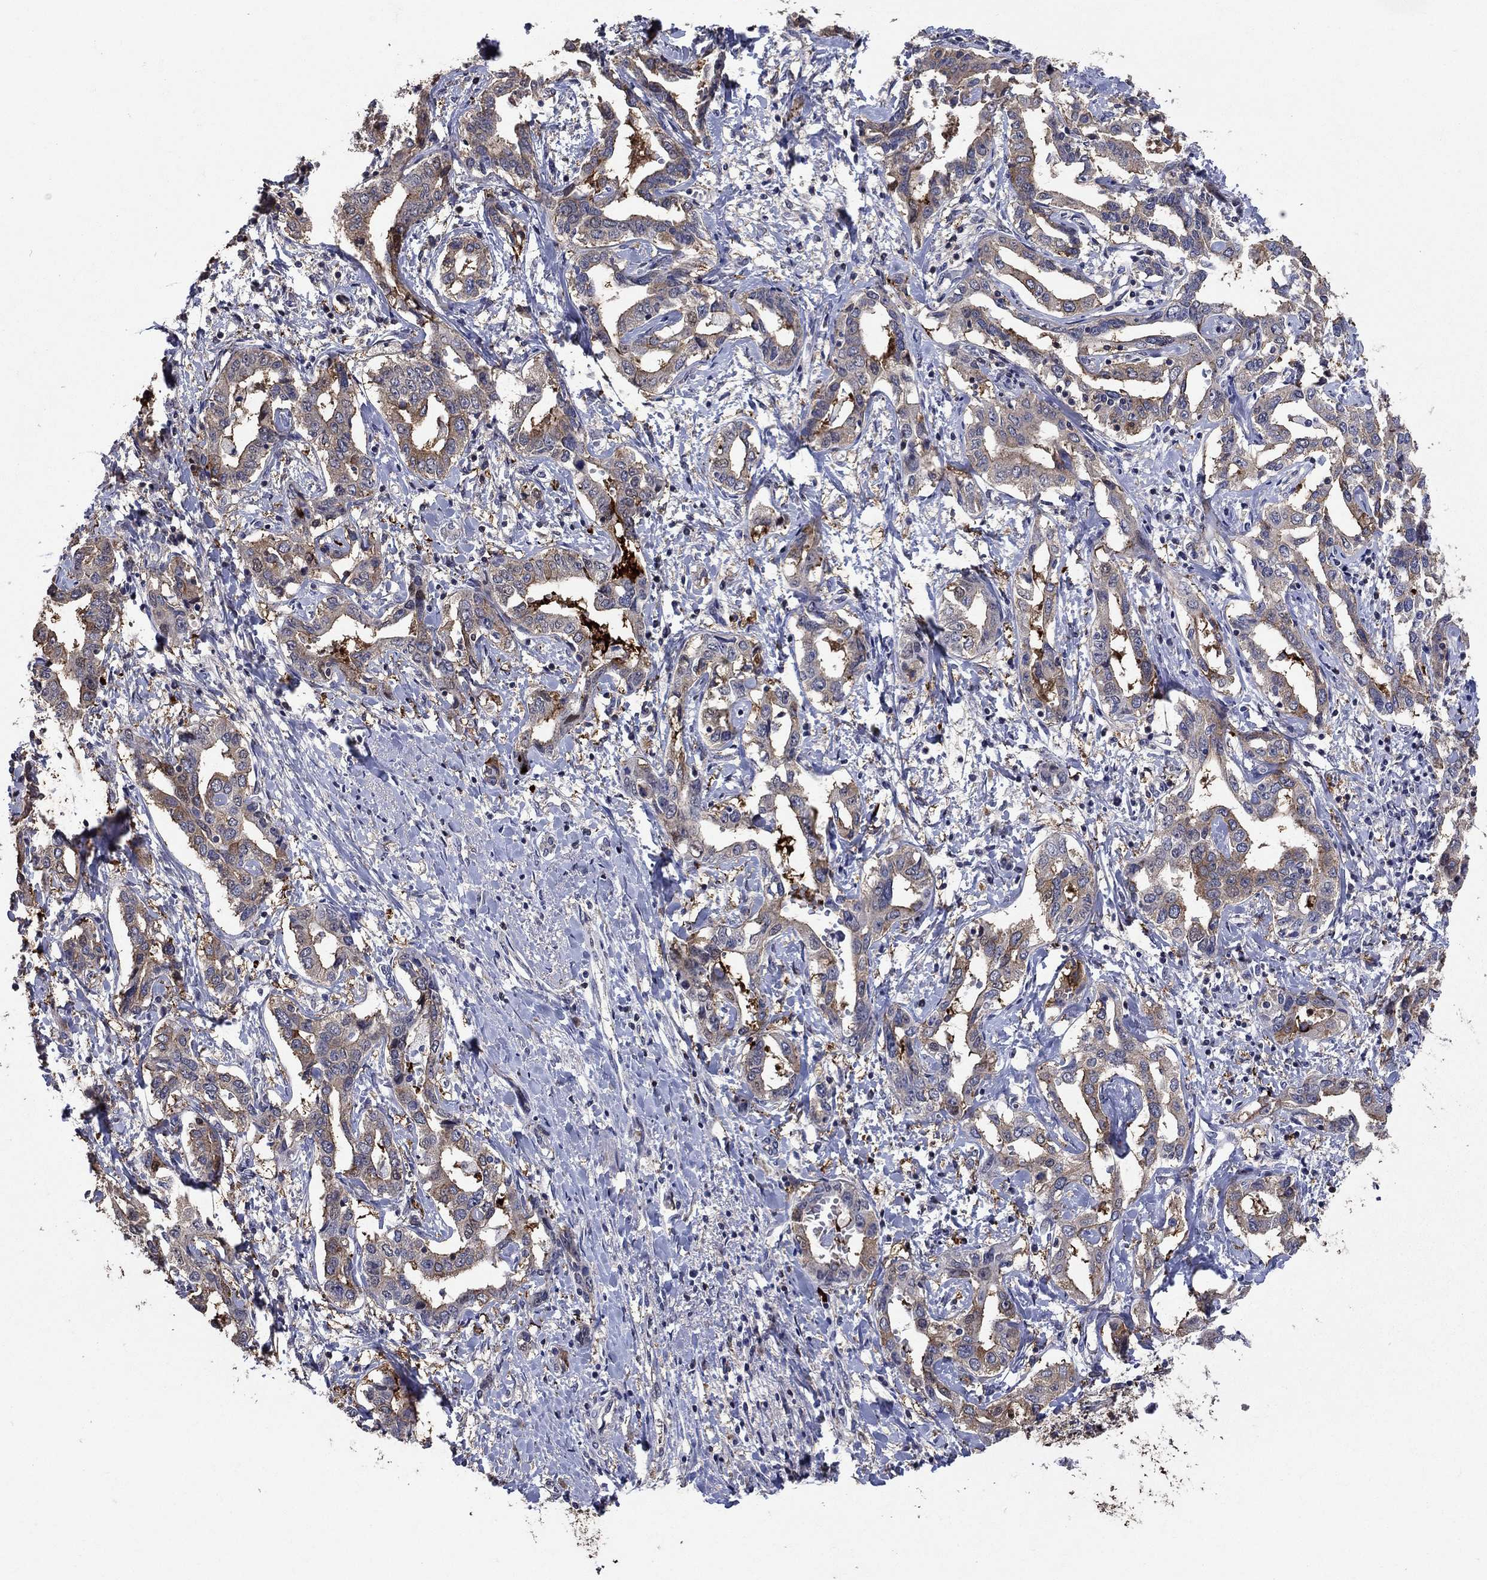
{"staining": {"intensity": "moderate", "quantity": "25%-75%", "location": "cytoplasmic/membranous"}, "tissue": "liver cancer", "cell_type": "Tumor cells", "image_type": "cancer", "snomed": [{"axis": "morphology", "description": "Cholangiocarcinoma"}, {"axis": "topography", "description": "Liver"}], "caption": "A high-resolution image shows immunohistochemistry (IHC) staining of cholangiocarcinoma (liver), which demonstrates moderate cytoplasmic/membranous positivity in about 25%-75% of tumor cells. The staining was performed using DAB to visualize the protein expression in brown, while the nuclei were stained in blue with hematoxylin (Magnification: 20x).", "gene": "DVL1", "patient": {"sex": "male", "age": 59}}